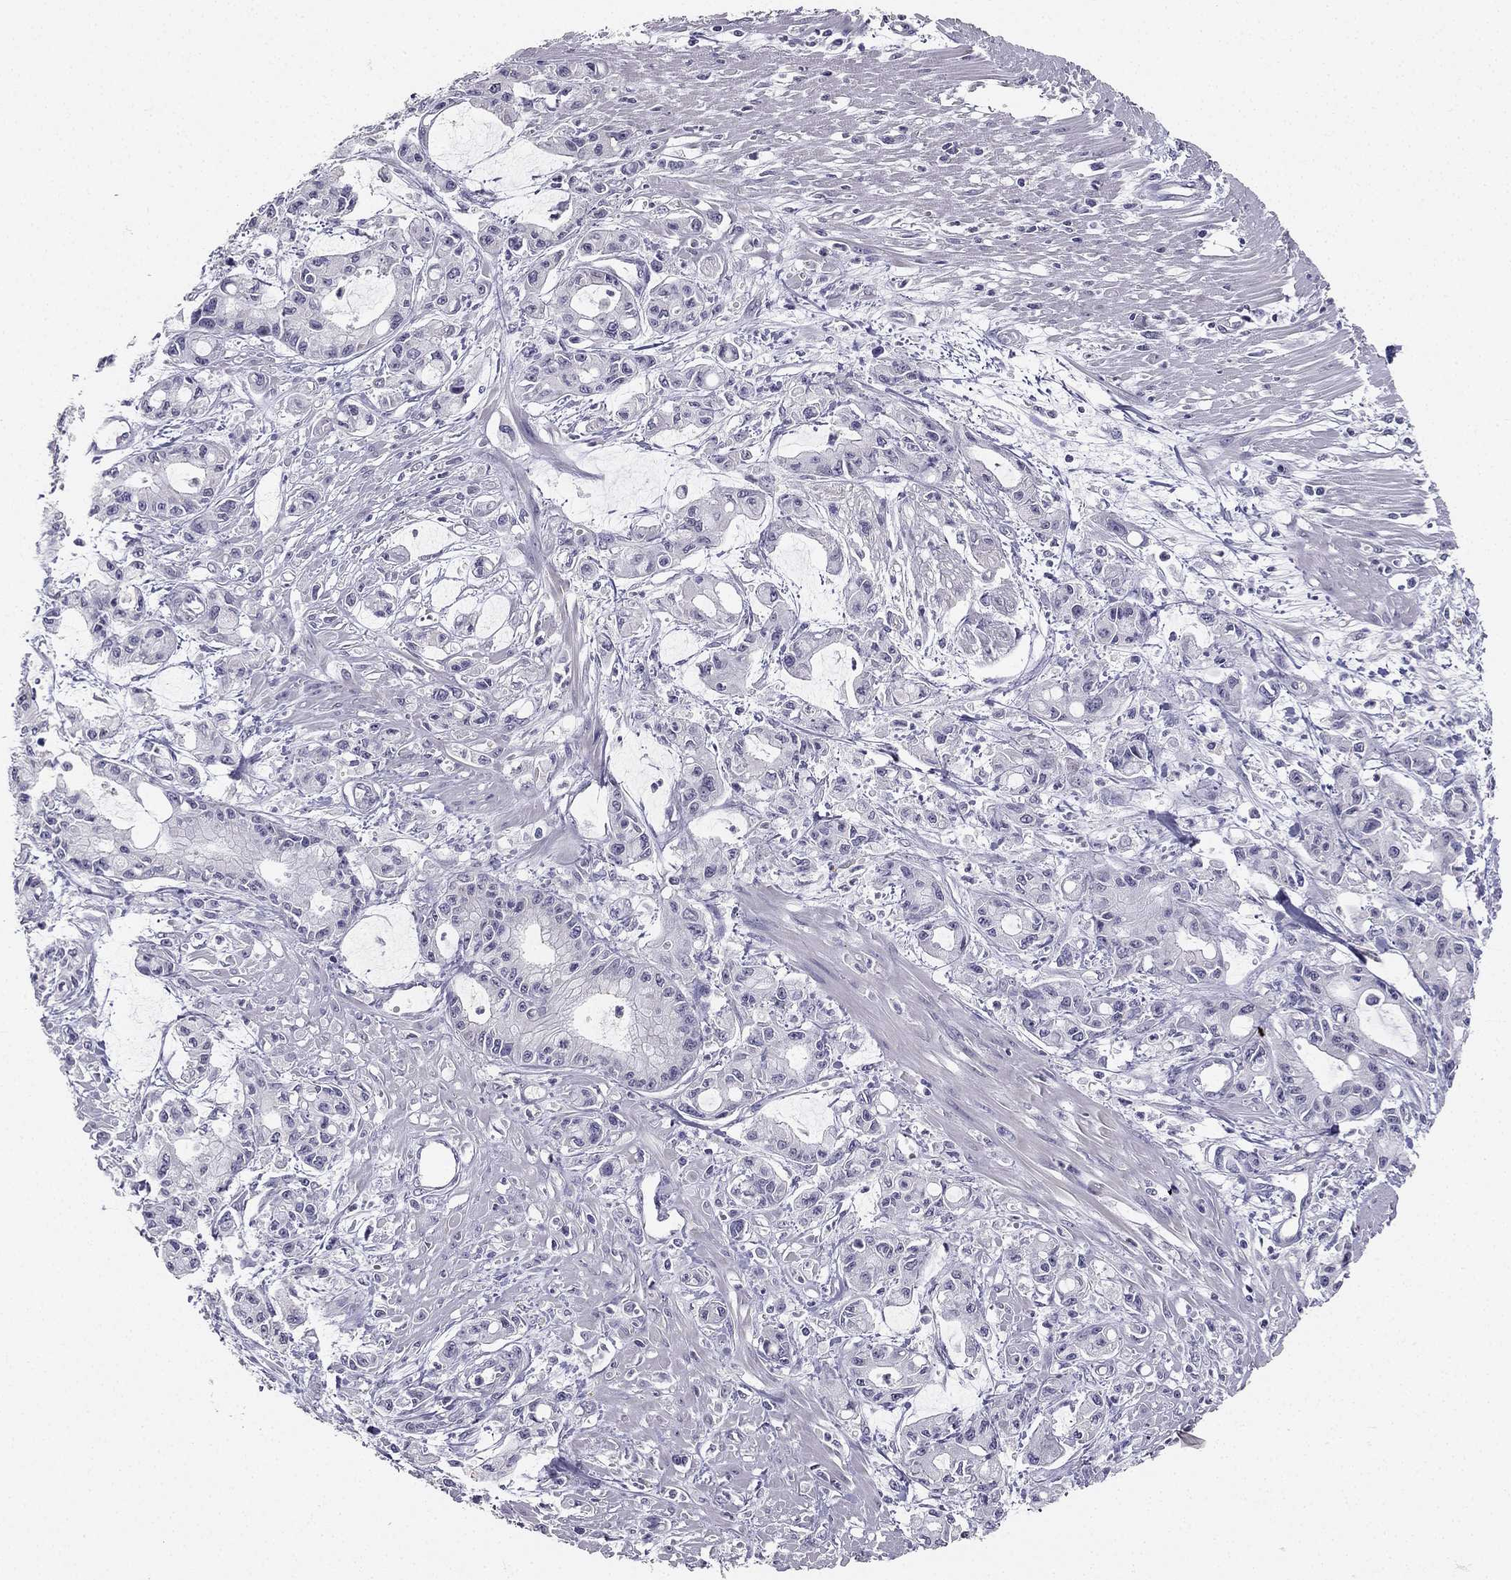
{"staining": {"intensity": "negative", "quantity": "none", "location": "none"}, "tissue": "pancreatic cancer", "cell_type": "Tumor cells", "image_type": "cancer", "snomed": [{"axis": "morphology", "description": "Adenocarcinoma, NOS"}, {"axis": "topography", "description": "Pancreas"}], "caption": "The micrograph demonstrates no significant staining in tumor cells of pancreatic cancer. (DAB immunohistochemistry (IHC) visualized using brightfield microscopy, high magnification).", "gene": "CALB2", "patient": {"sex": "male", "age": 48}}